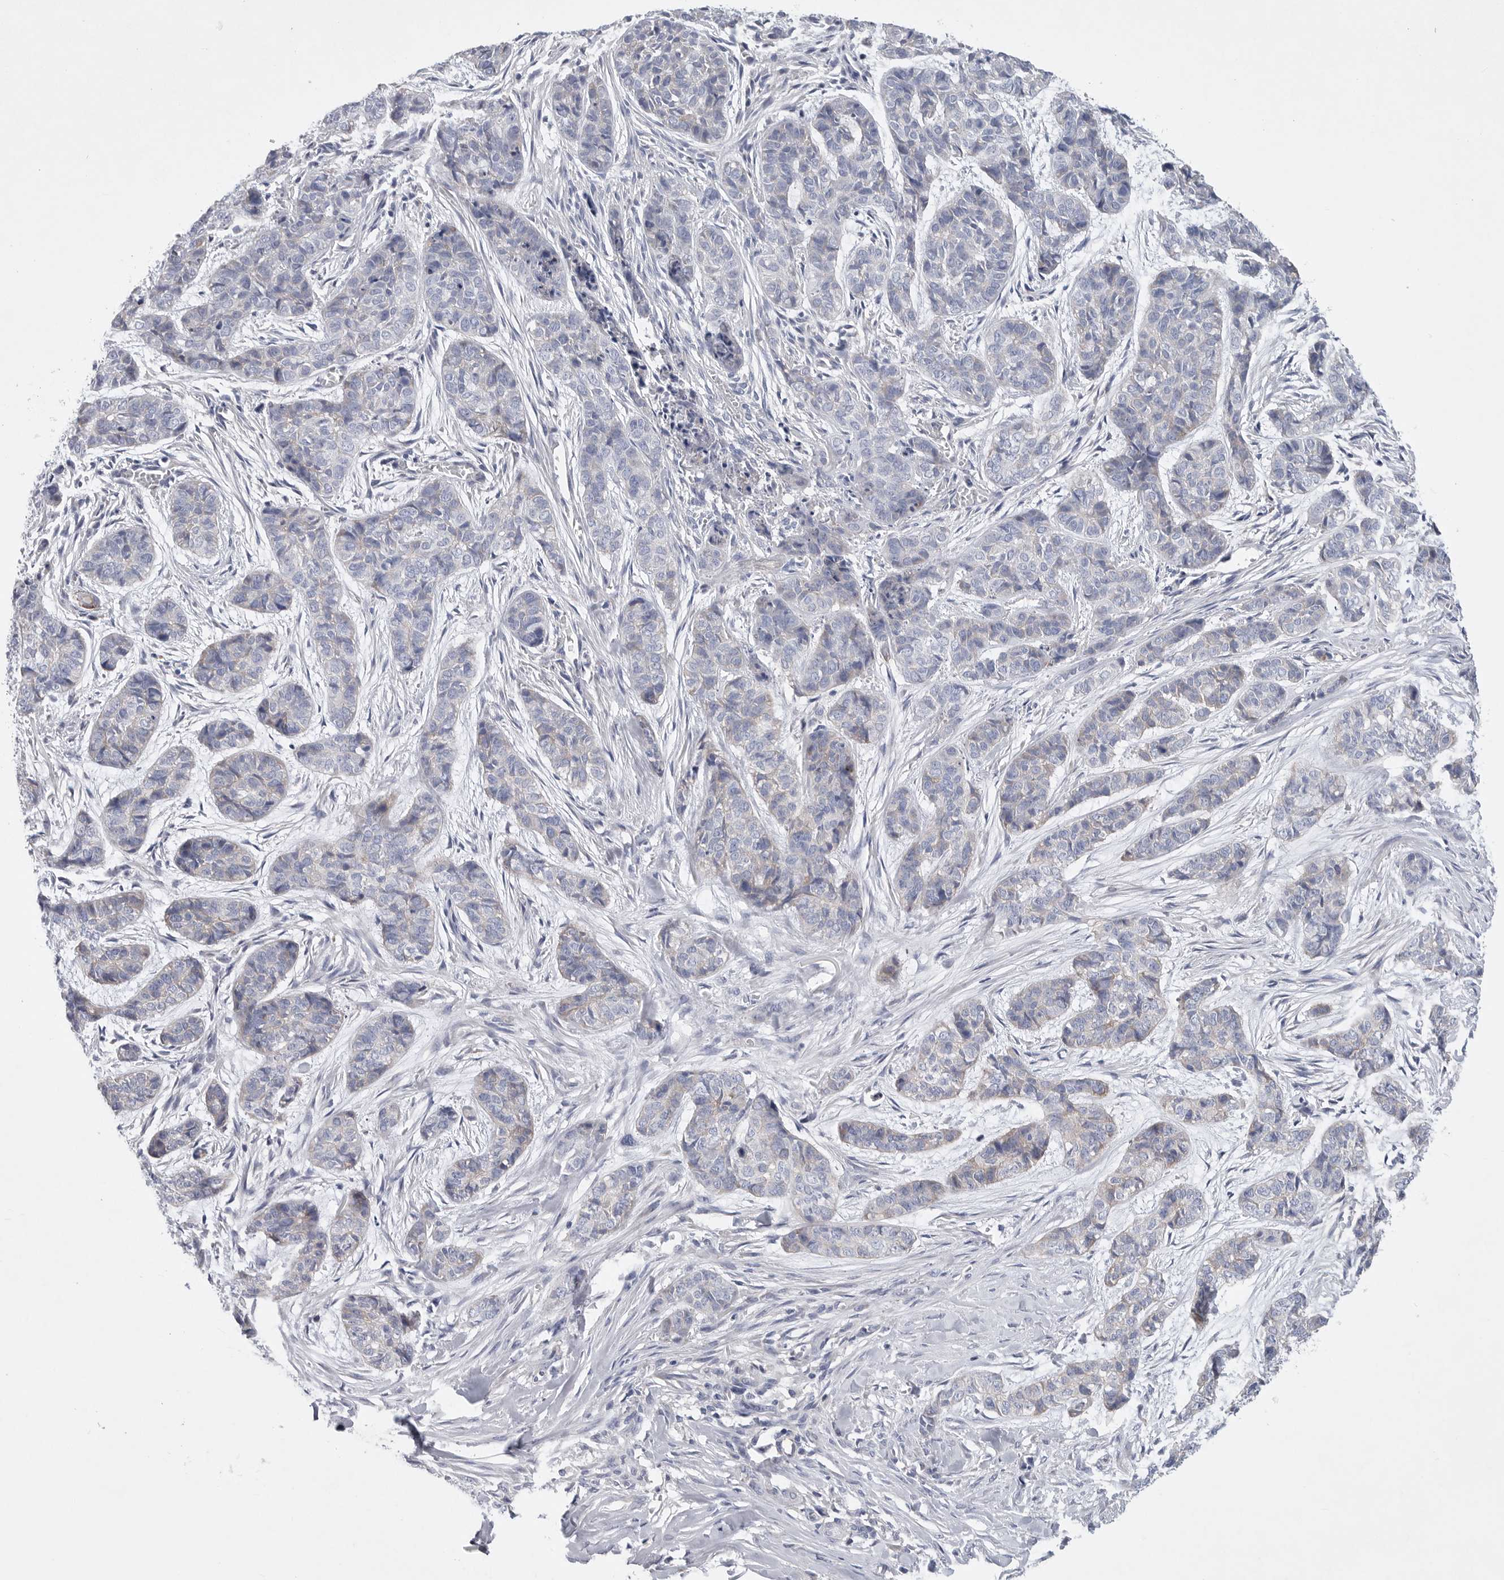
{"staining": {"intensity": "negative", "quantity": "none", "location": "none"}, "tissue": "skin cancer", "cell_type": "Tumor cells", "image_type": "cancer", "snomed": [{"axis": "morphology", "description": "Basal cell carcinoma"}, {"axis": "topography", "description": "Skin"}], "caption": "This image is of skin cancer stained with immunohistochemistry (IHC) to label a protein in brown with the nuclei are counter-stained blue. There is no staining in tumor cells.", "gene": "CAMK2B", "patient": {"sex": "female", "age": 64}}